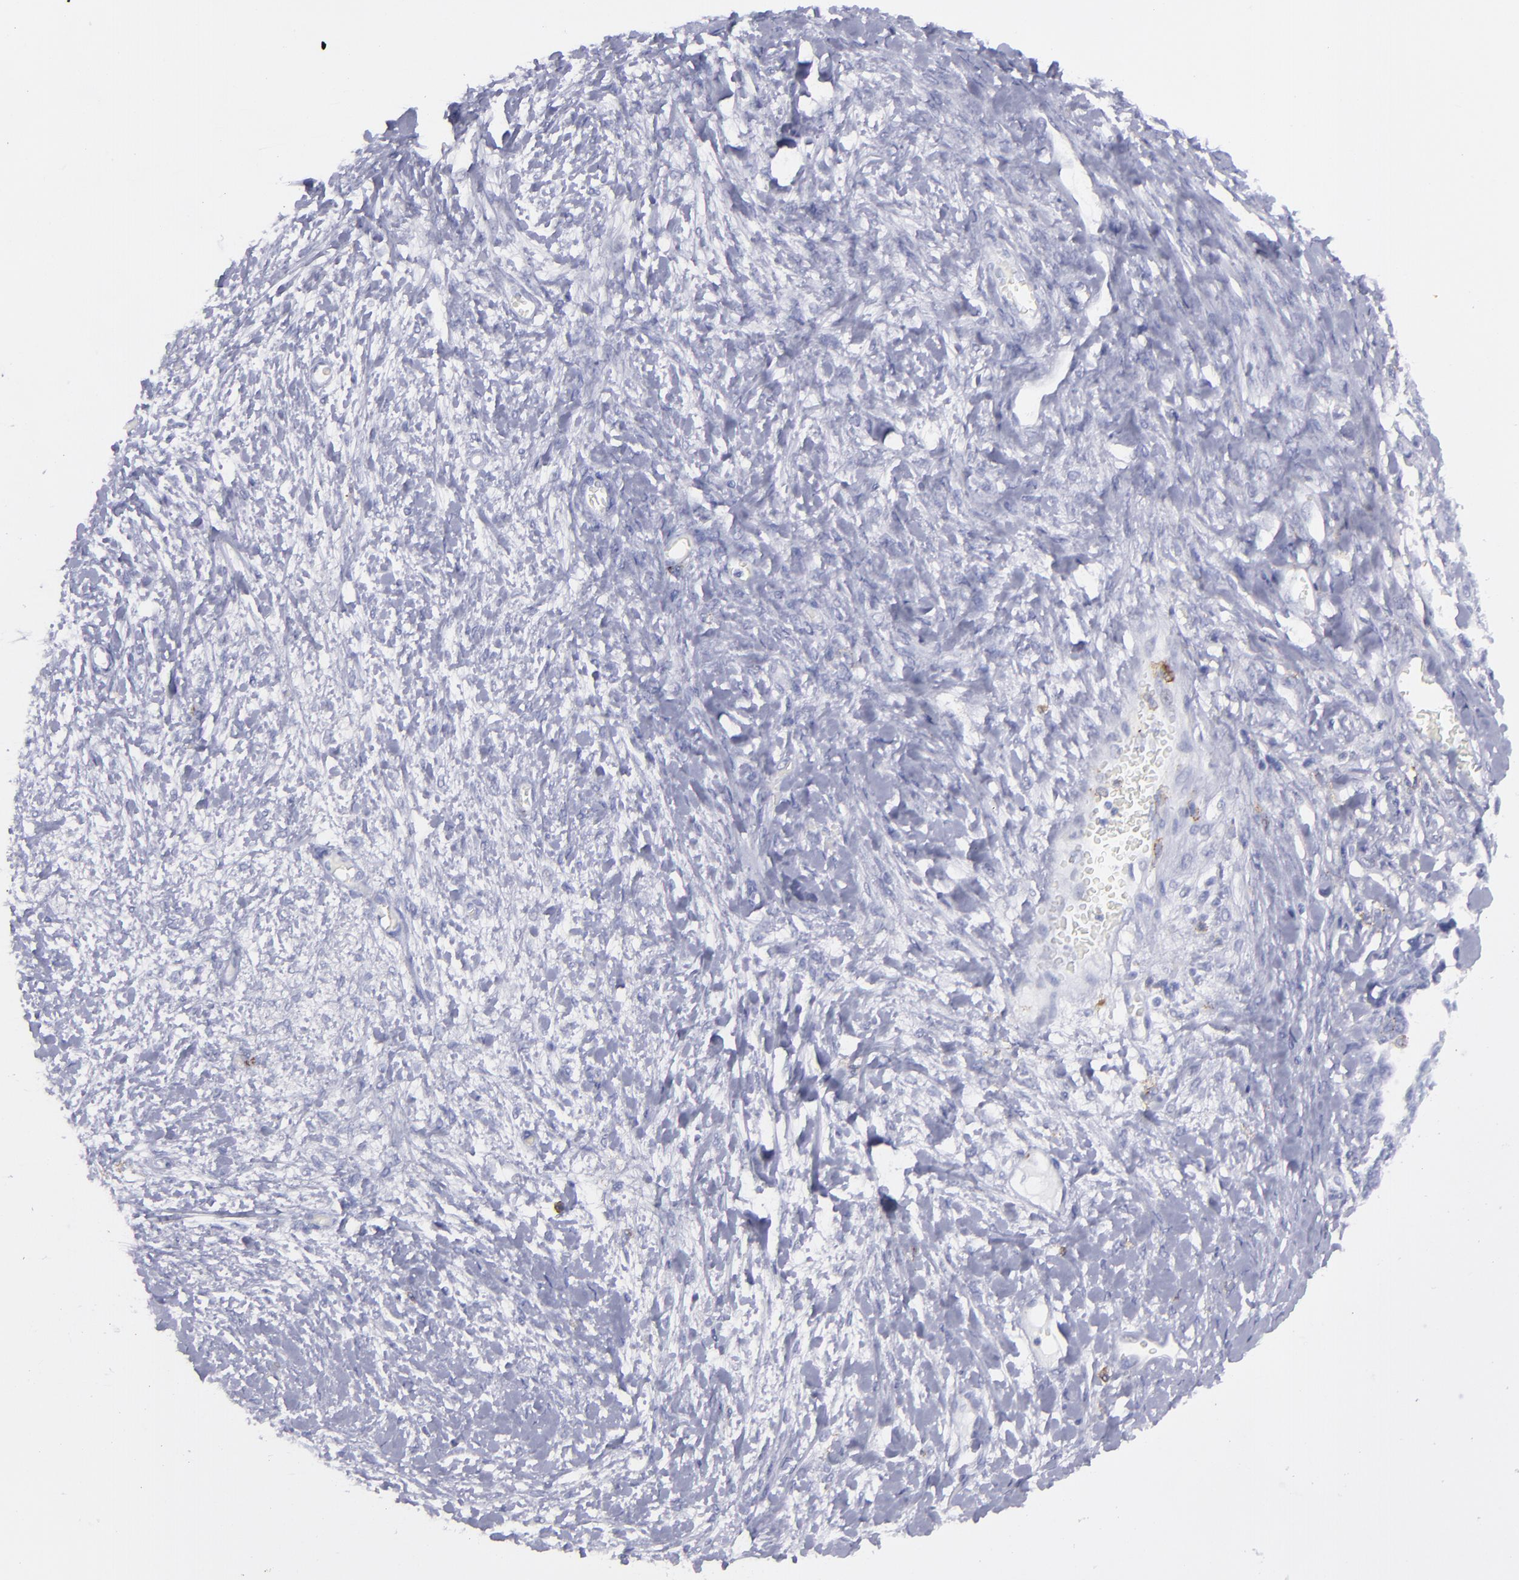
{"staining": {"intensity": "negative", "quantity": "none", "location": "none"}, "tissue": "ovarian cancer", "cell_type": "Tumor cells", "image_type": "cancer", "snomed": [{"axis": "morphology", "description": "Cystadenocarcinoma, serous, NOS"}, {"axis": "topography", "description": "Ovary"}], "caption": "This photomicrograph is of ovarian cancer (serous cystadenocarcinoma) stained with immunohistochemistry to label a protein in brown with the nuclei are counter-stained blue. There is no staining in tumor cells.", "gene": "SELPLG", "patient": {"sex": "female", "age": 69}}